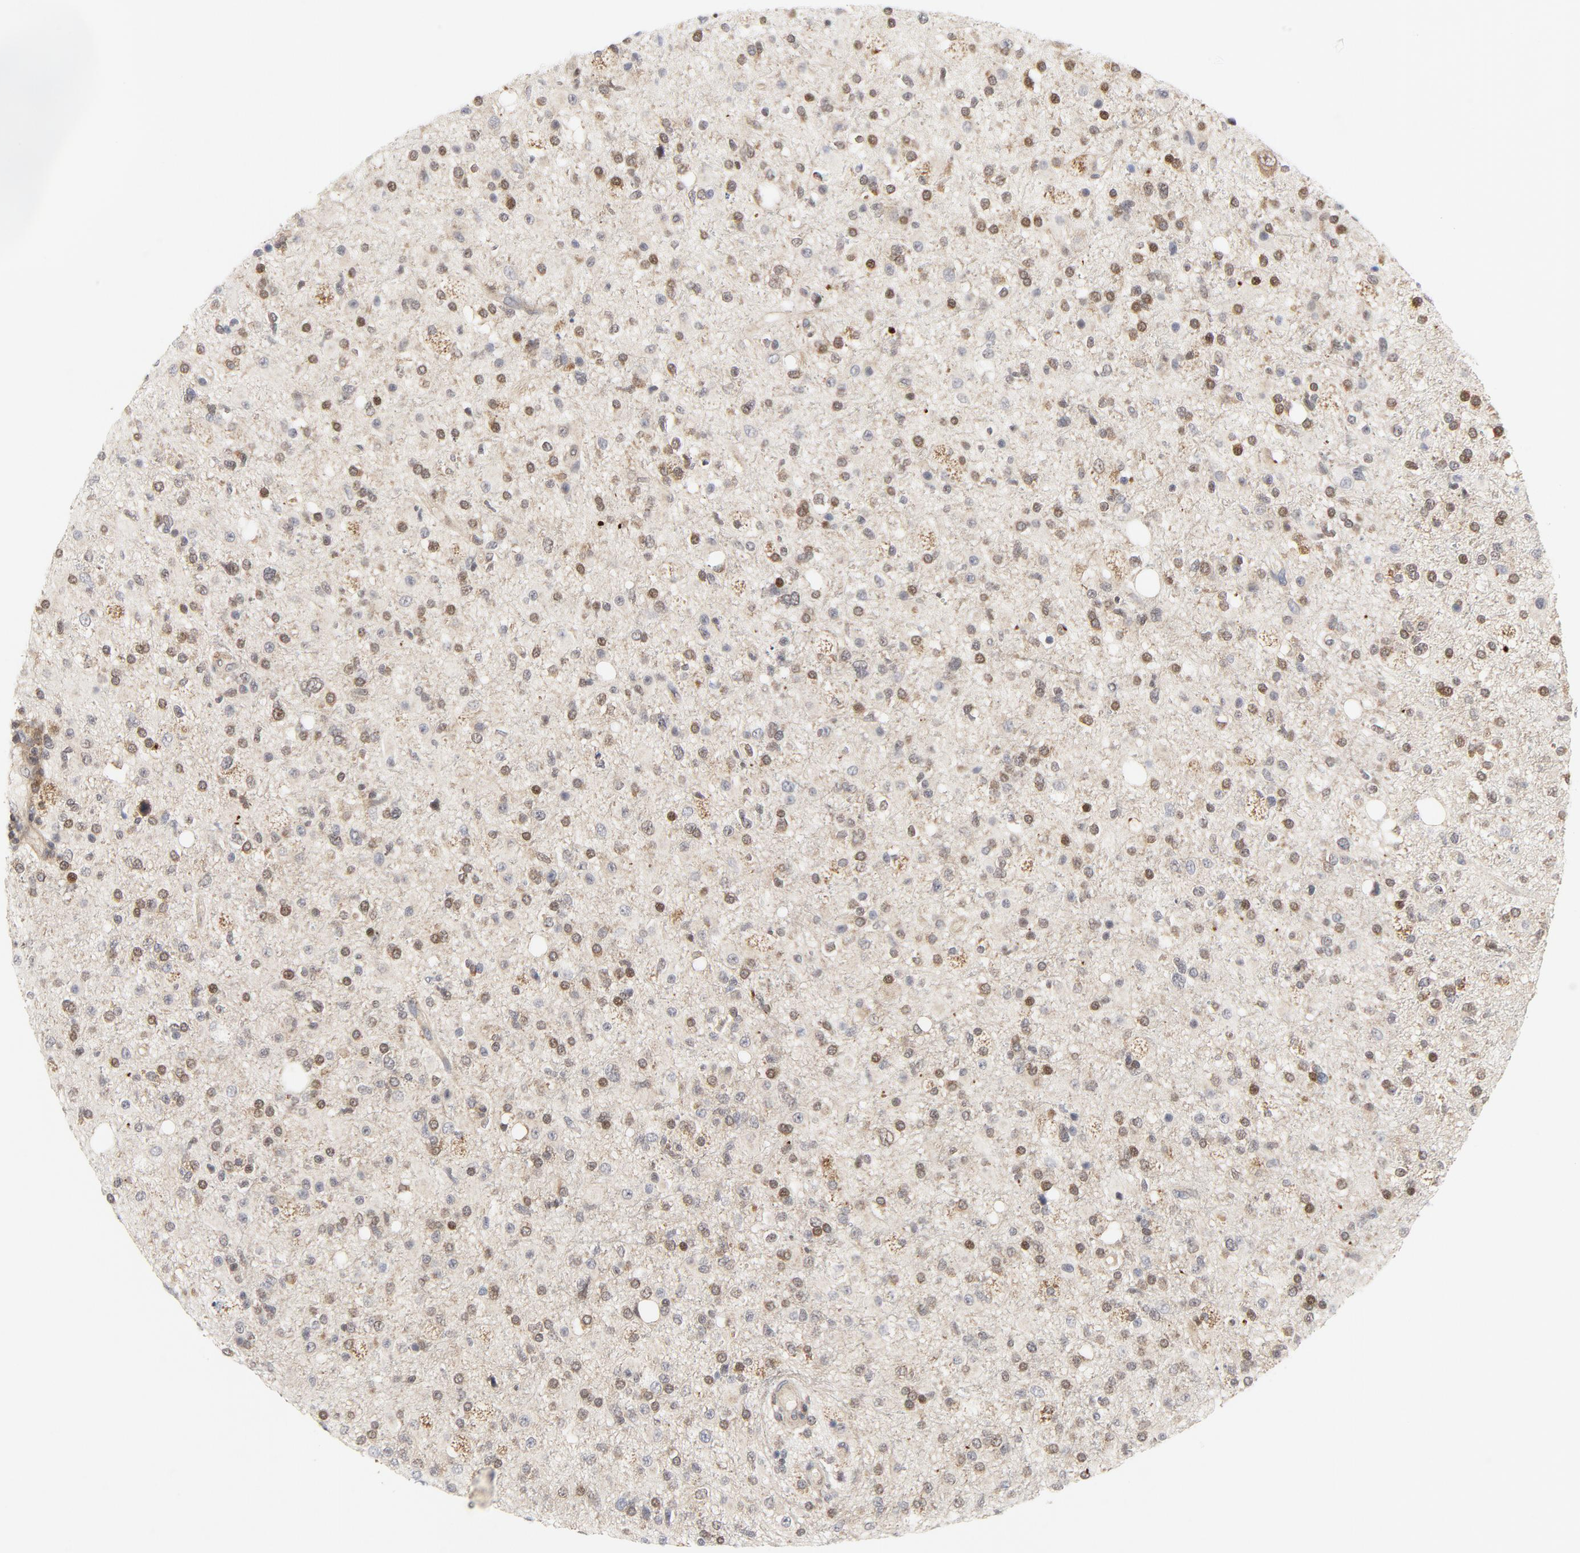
{"staining": {"intensity": "weak", "quantity": ">75%", "location": "nuclear"}, "tissue": "glioma", "cell_type": "Tumor cells", "image_type": "cancer", "snomed": [{"axis": "morphology", "description": "Glioma, malignant, High grade"}, {"axis": "topography", "description": "Brain"}], "caption": "A high-resolution image shows immunohistochemistry (IHC) staining of high-grade glioma (malignant), which shows weak nuclear staining in about >75% of tumor cells.", "gene": "MAP2K7", "patient": {"sex": "male", "age": 33}}